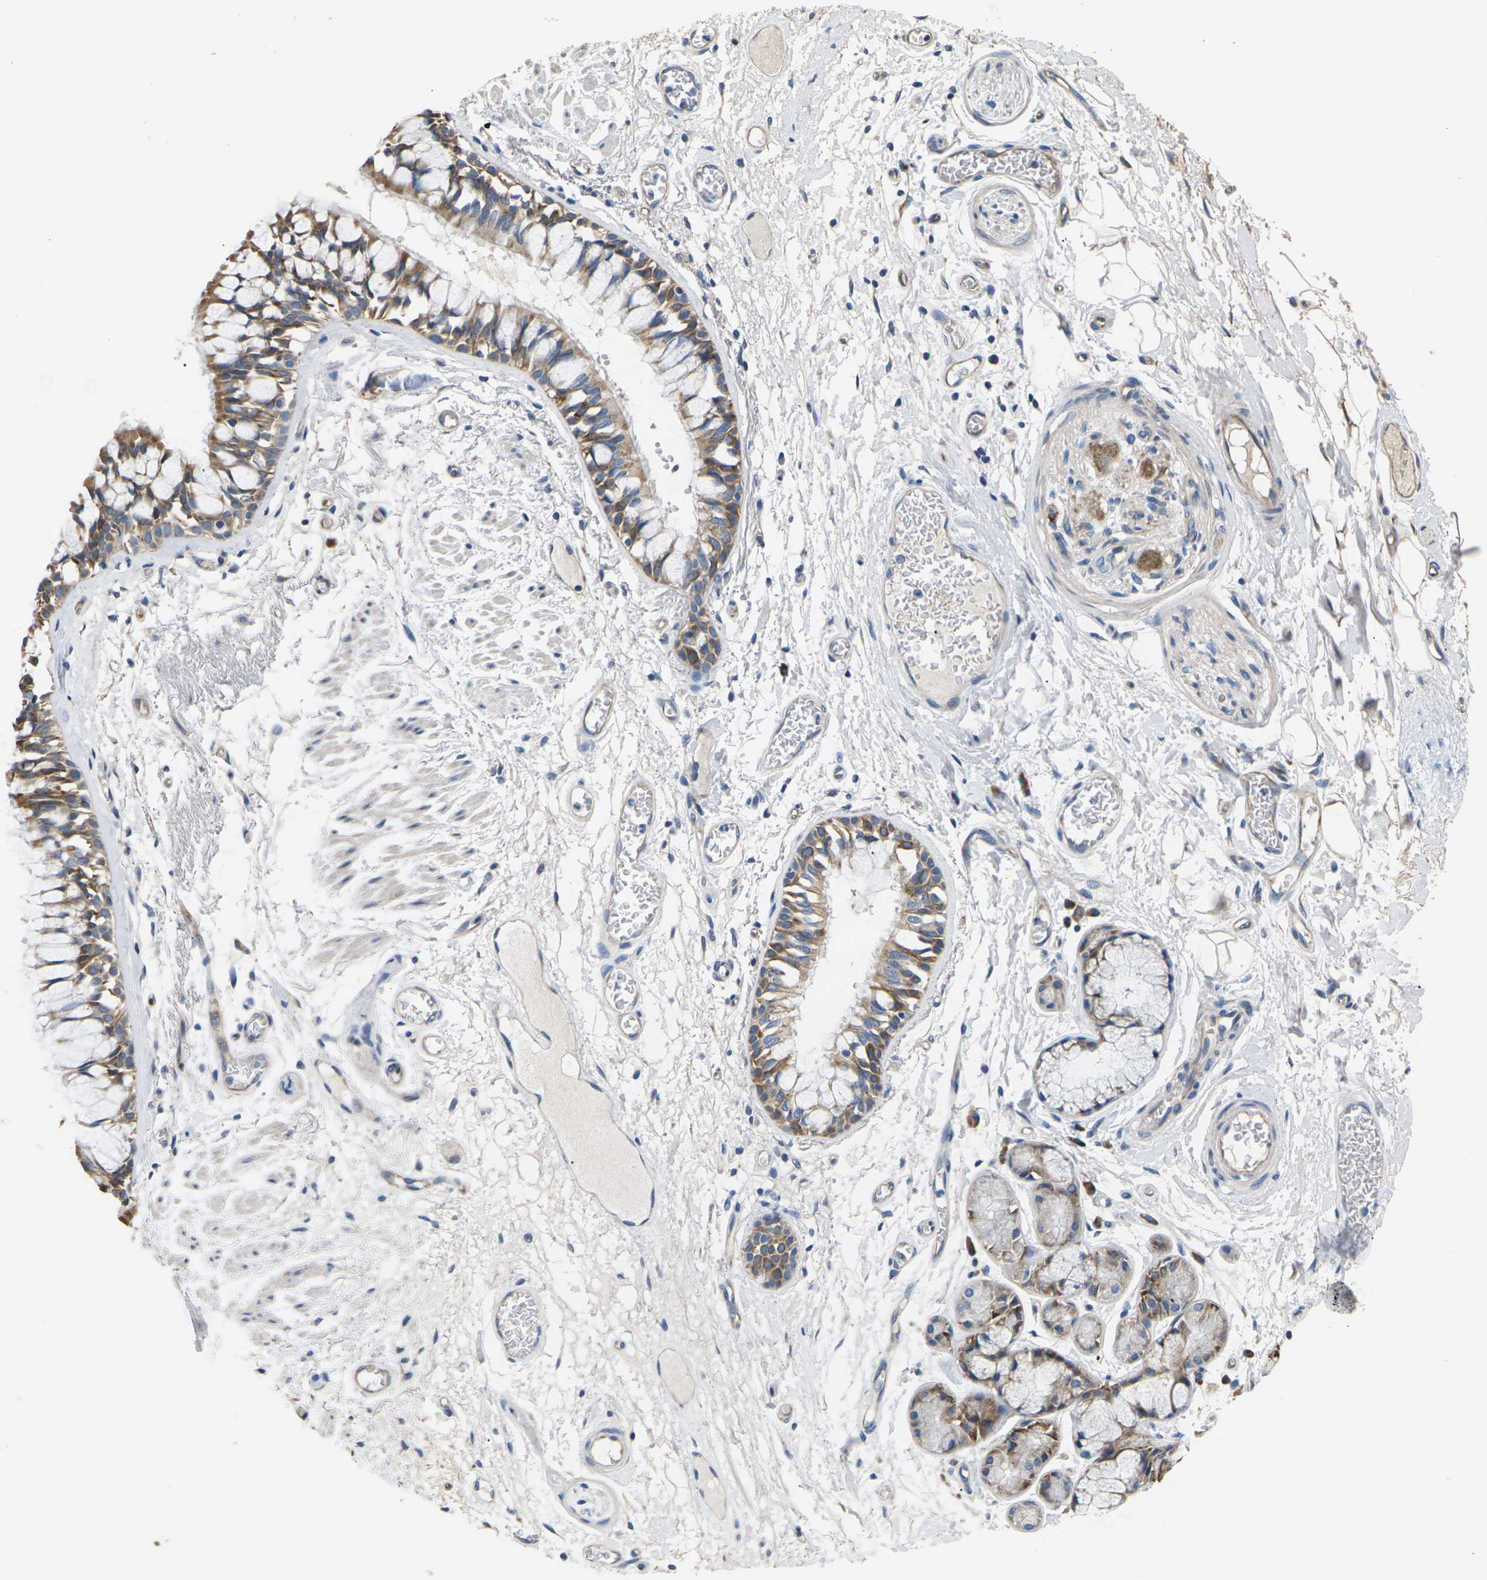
{"staining": {"intensity": "moderate", "quantity": ">75%", "location": "cytoplasmic/membranous"}, "tissue": "bronchus", "cell_type": "Respiratory epithelial cells", "image_type": "normal", "snomed": [{"axis": "morphology", "description": "Normal tissue, NOS"}, {"axis": "topography", "description": "Bronchus"}], "caption": "A histopathology image showing moderate cytoplasmic/membranous expression in about >75% of respiratory epithelial cells in normal bronchus, as visualized by brown immunohistochemical staining.", "gene": "KLHDC8B", "patient": {"sex": "male", "age": 66}}